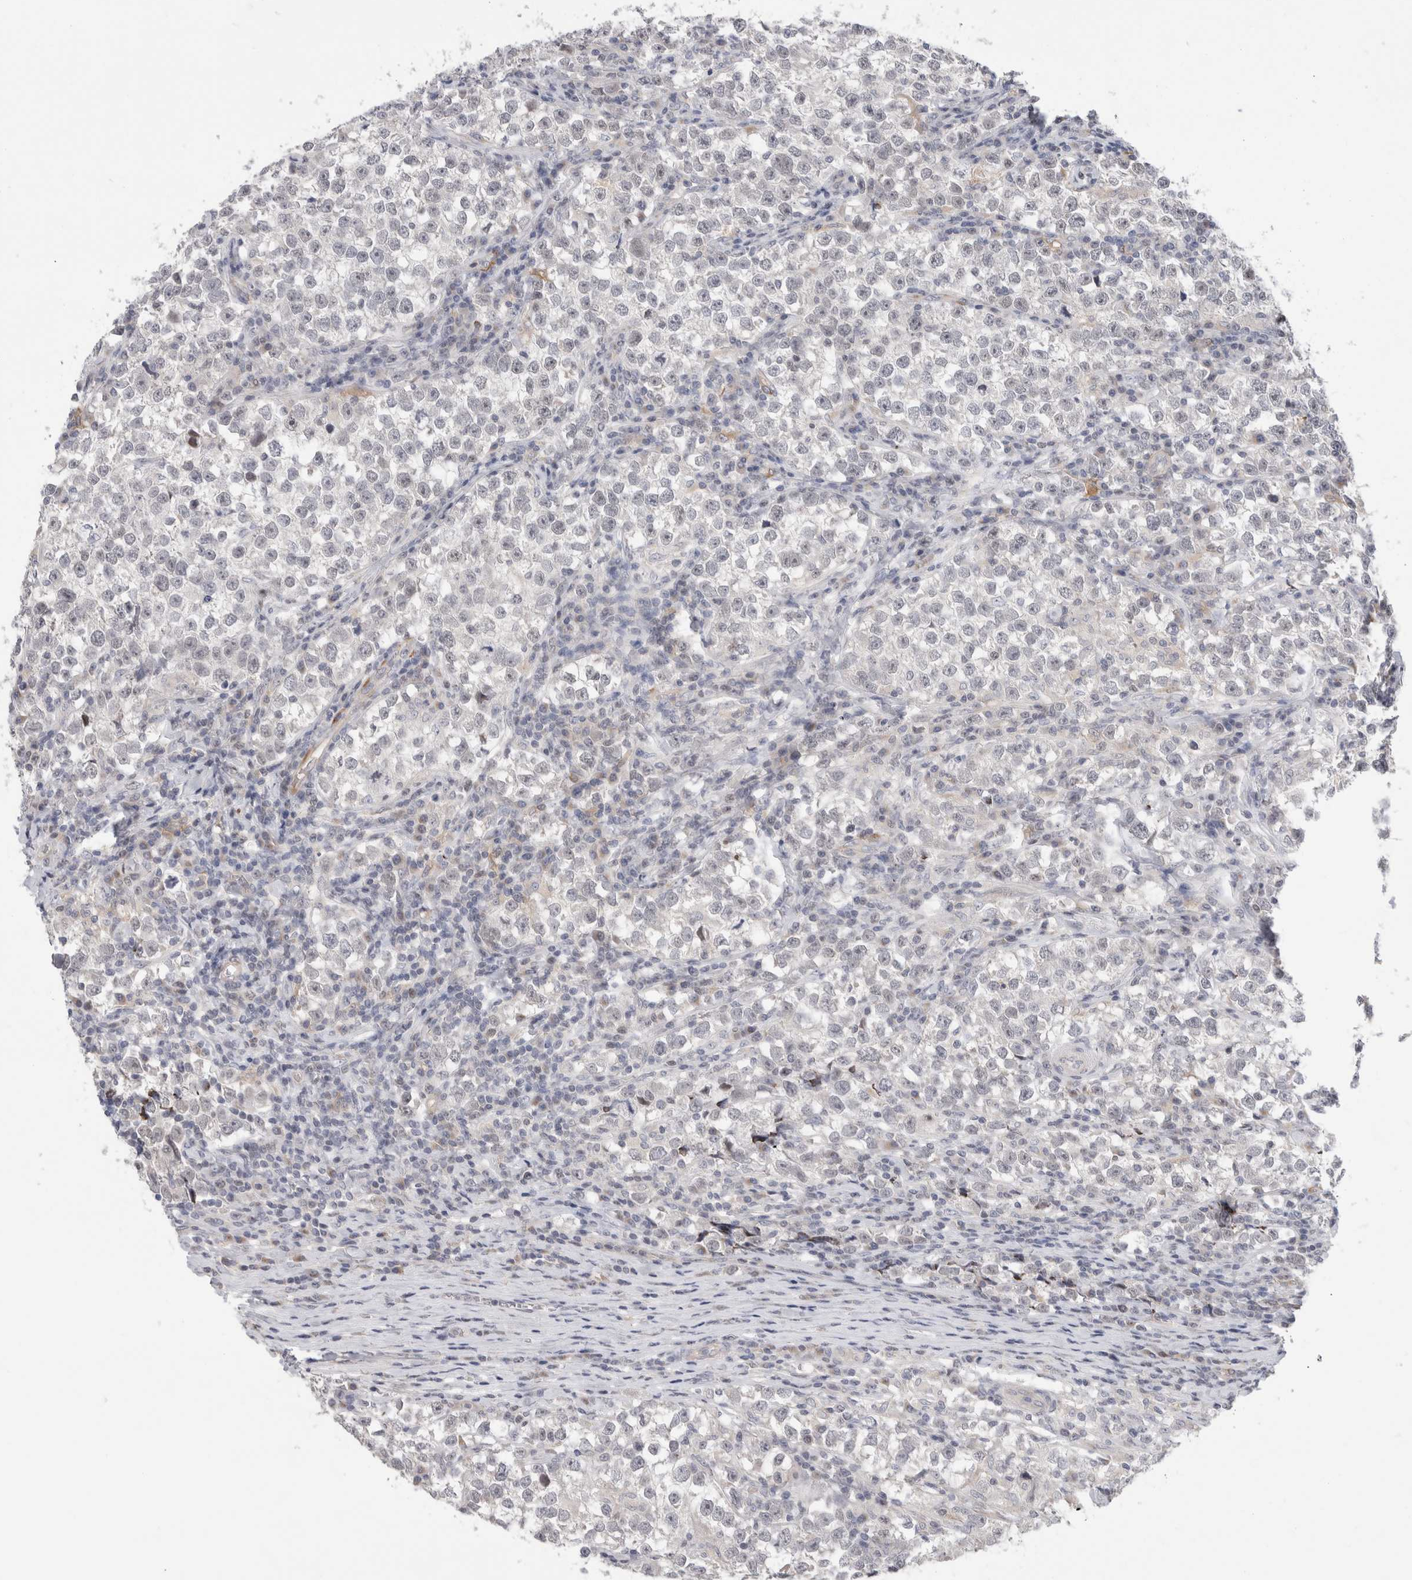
{"staining": {"intensity": "negative", "quantity": "none", "location": "none"}, "tissue": "testis cancer", "cell_type": "Tumor cells", "image_type": "cancer", "snomed": [{"axis": "morphology", "description": "Normal tissue, NOS"}, {"axis": "morphology", "description": "Seminoma, NOS"}, {"axis": "topography", "description": "Testis"}], "caption": "Testis seminoma was stained to show a protein in brown. There is no significant staining in tumor cells. (DAB immunohistochemistry (IHC), high magnification).", "gene": "SYTL5", "patient": {"sex": "male", "age": 43}}